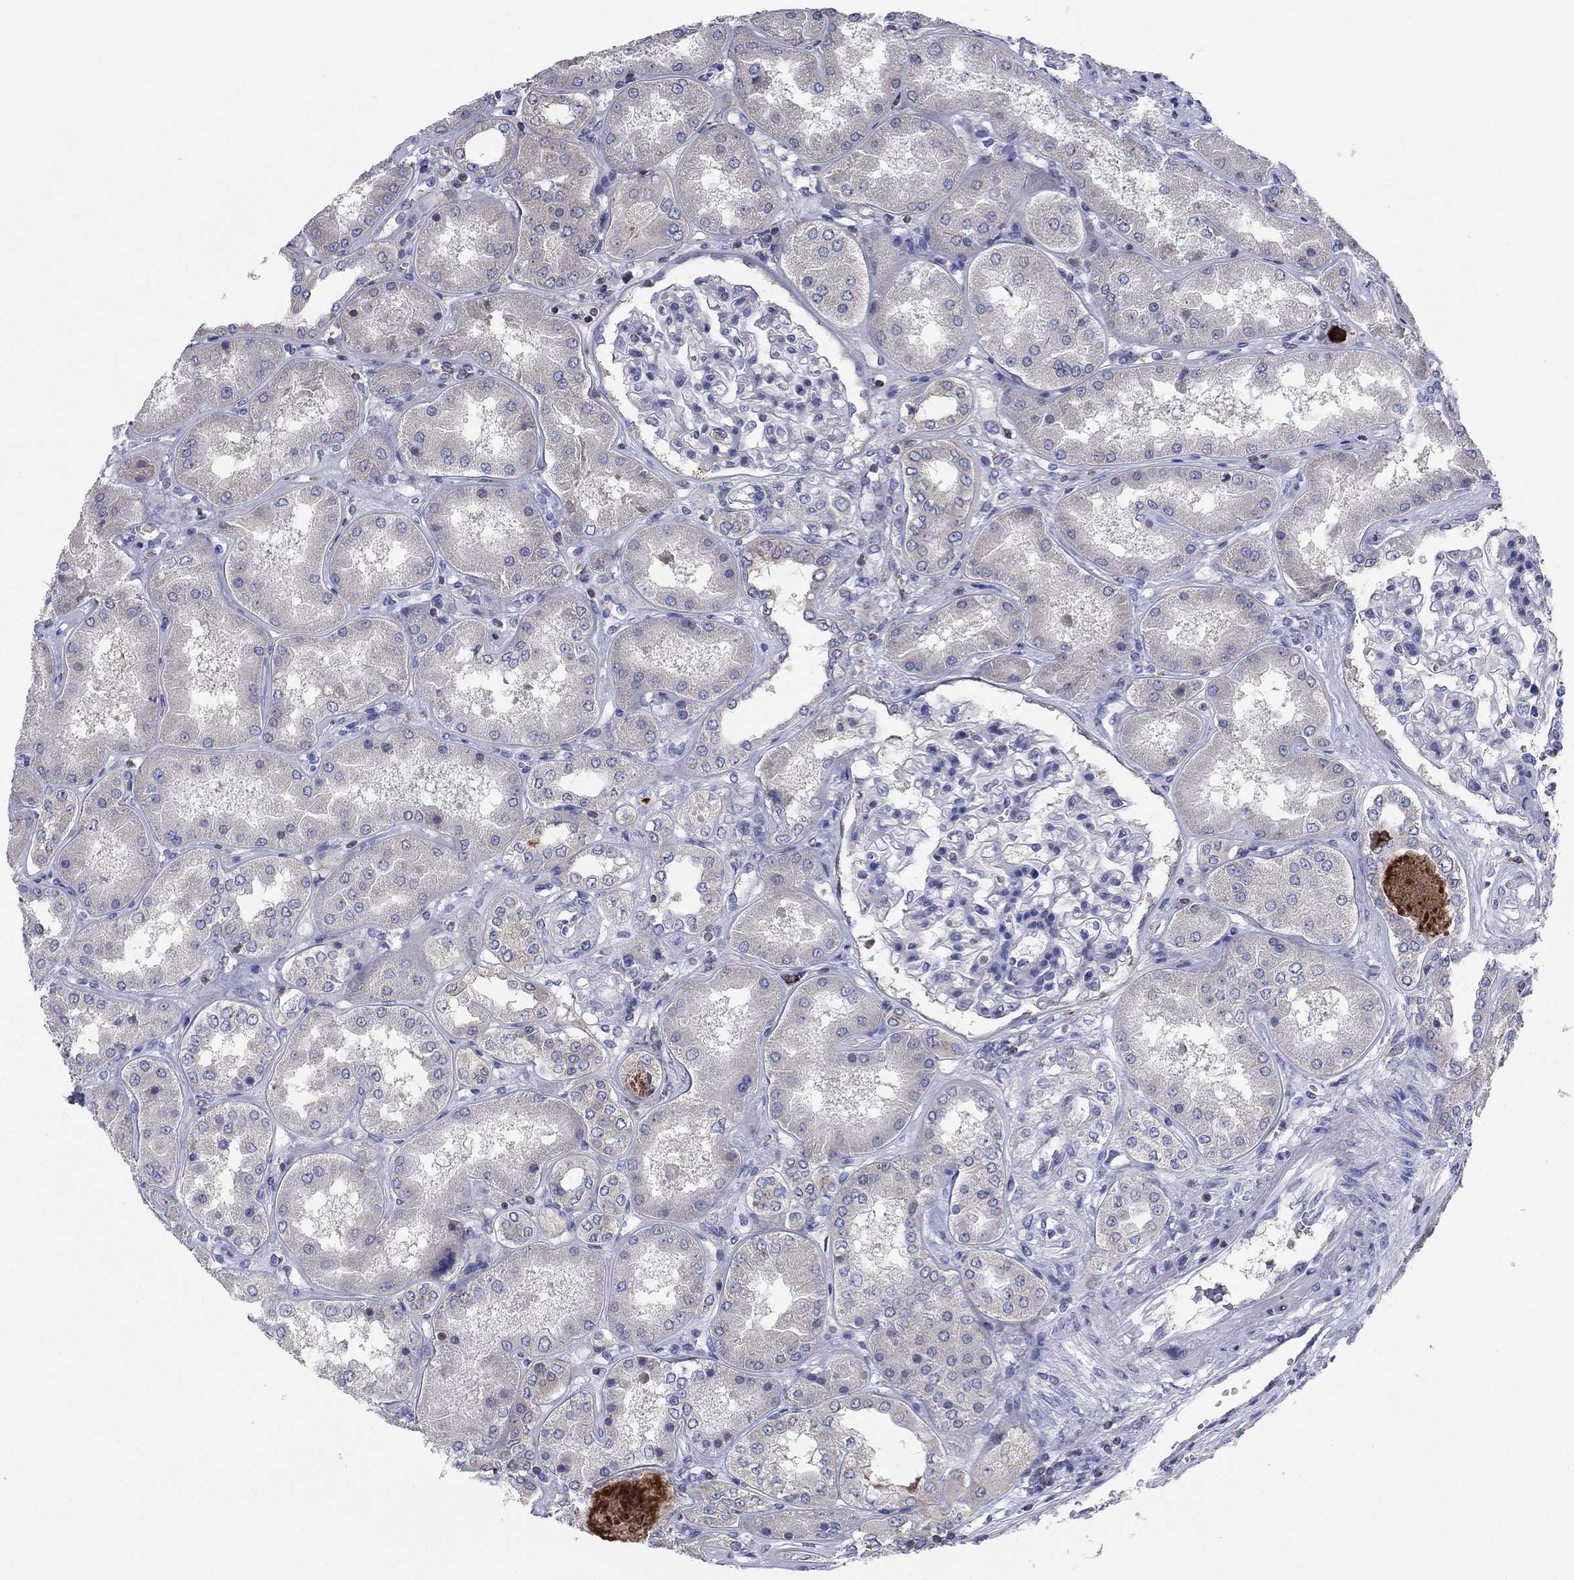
{"staining": {"intensity": "moderate", "quantity": "<25%", "location": "cytoplasmic/membranous"}, "tissue": "kidney", "cell_type": "Cells in glomeruli", "image_type": "normal", "snomed": [{"axis": "morphology", "description": "Normal tissue, NOS"}, {"axis": "topography", "description": "Kidney"}], "caption": "The immunohistochemical stain labels moderate cytoplasmic/membranous staining in cells in glomeruli of benign kidney.", "gene": "PVR", "patient": {"sex": "female", "age": 56}}